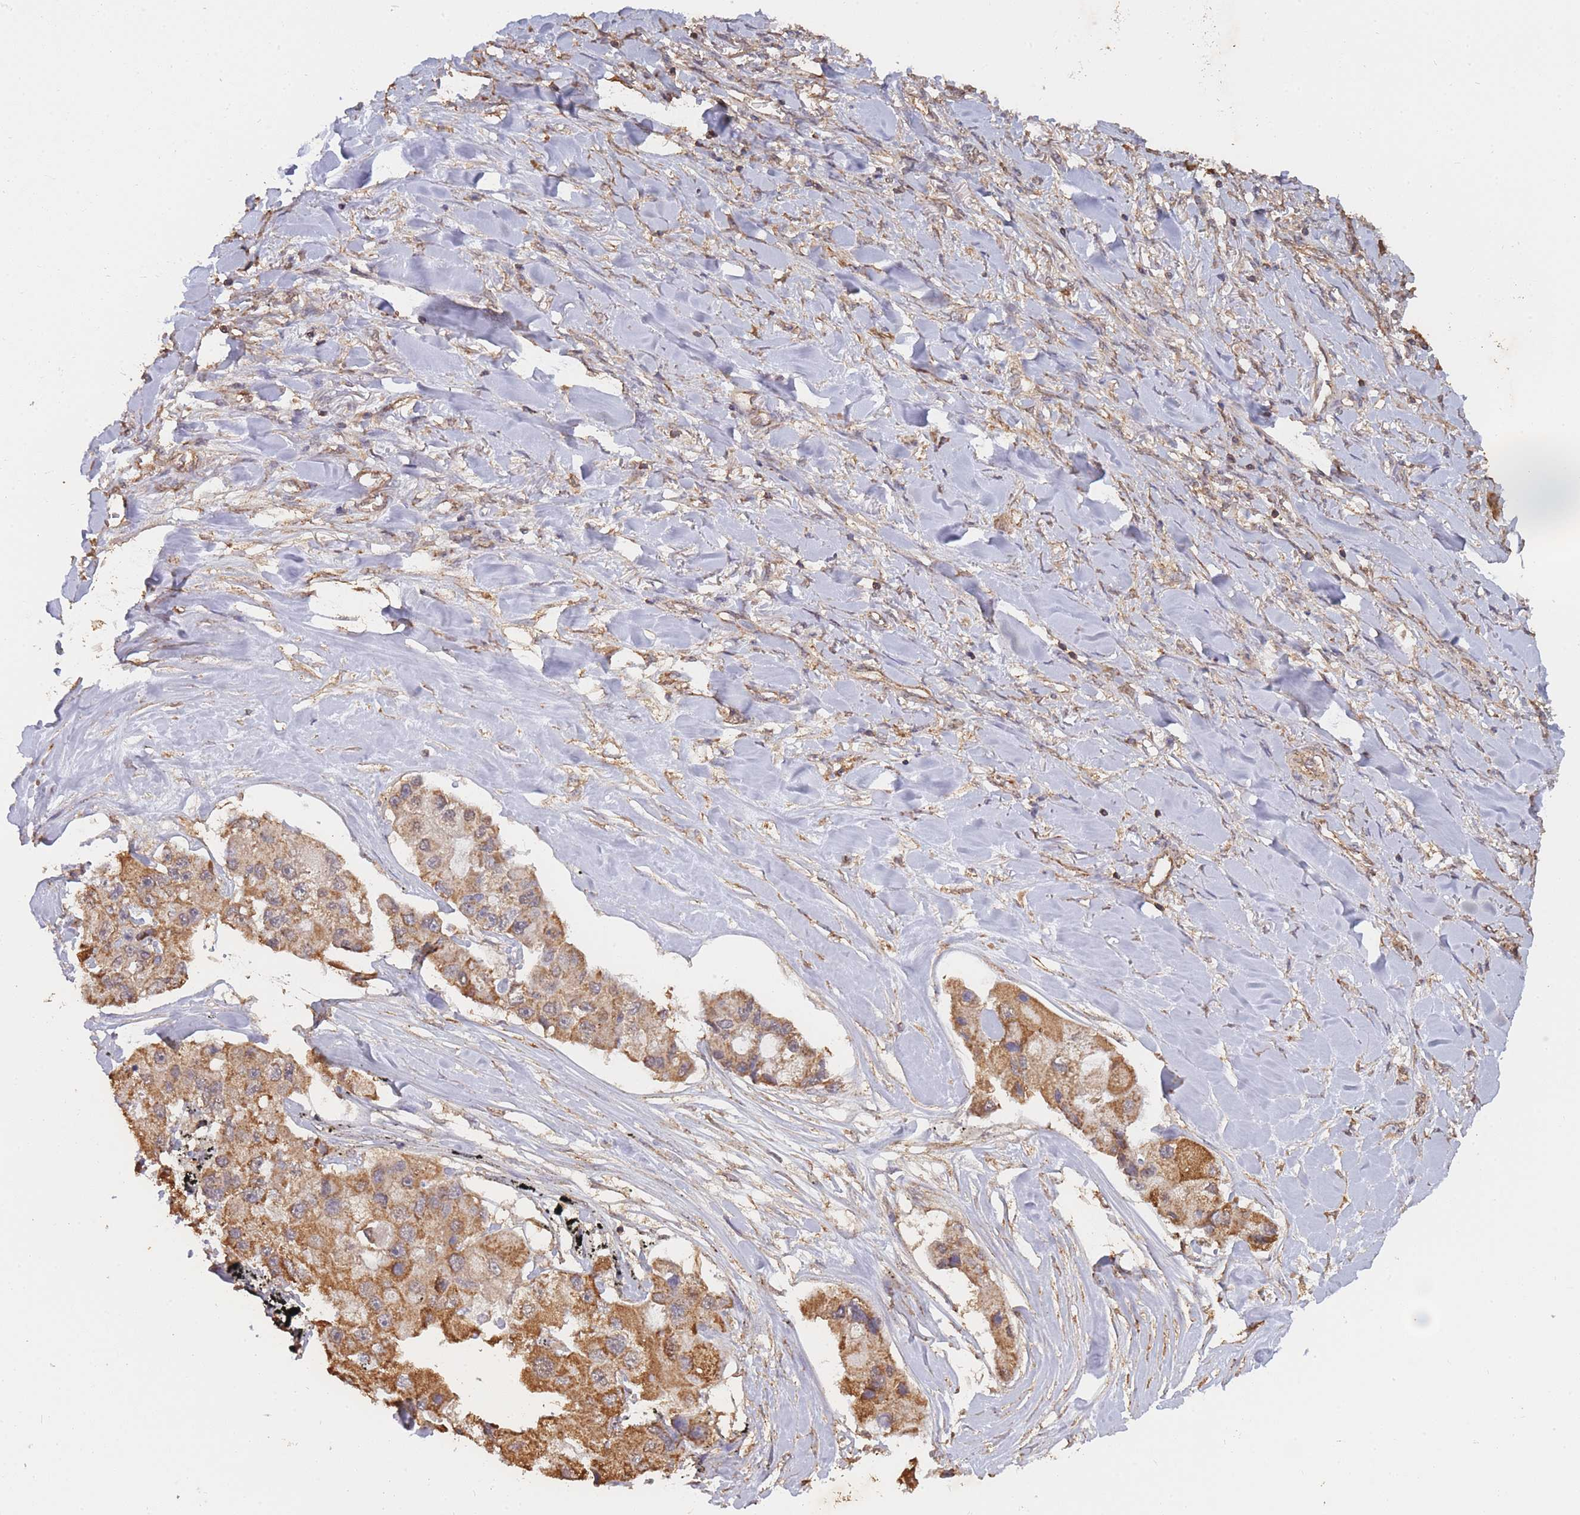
{"staining": {"intensity": "moderate", "quantity": ">75%", "location": "cytoplasmic/membranous"}, "tissue": "lung cancer", "cell_type": "Tumor cells", "image_type": "cancer", "snomed": [{"axis": "morphology", "description": "Adenocarcinoma, NOS"}, {"axis": "topography", "description": "Lung"}], "caption": "Moderate cytoplasmic/membranous protein positivity is seen in about >75% of tumor cells in lung cancer.", "gene": "METRN", "patient": {"sex": "female", "age": 54}}